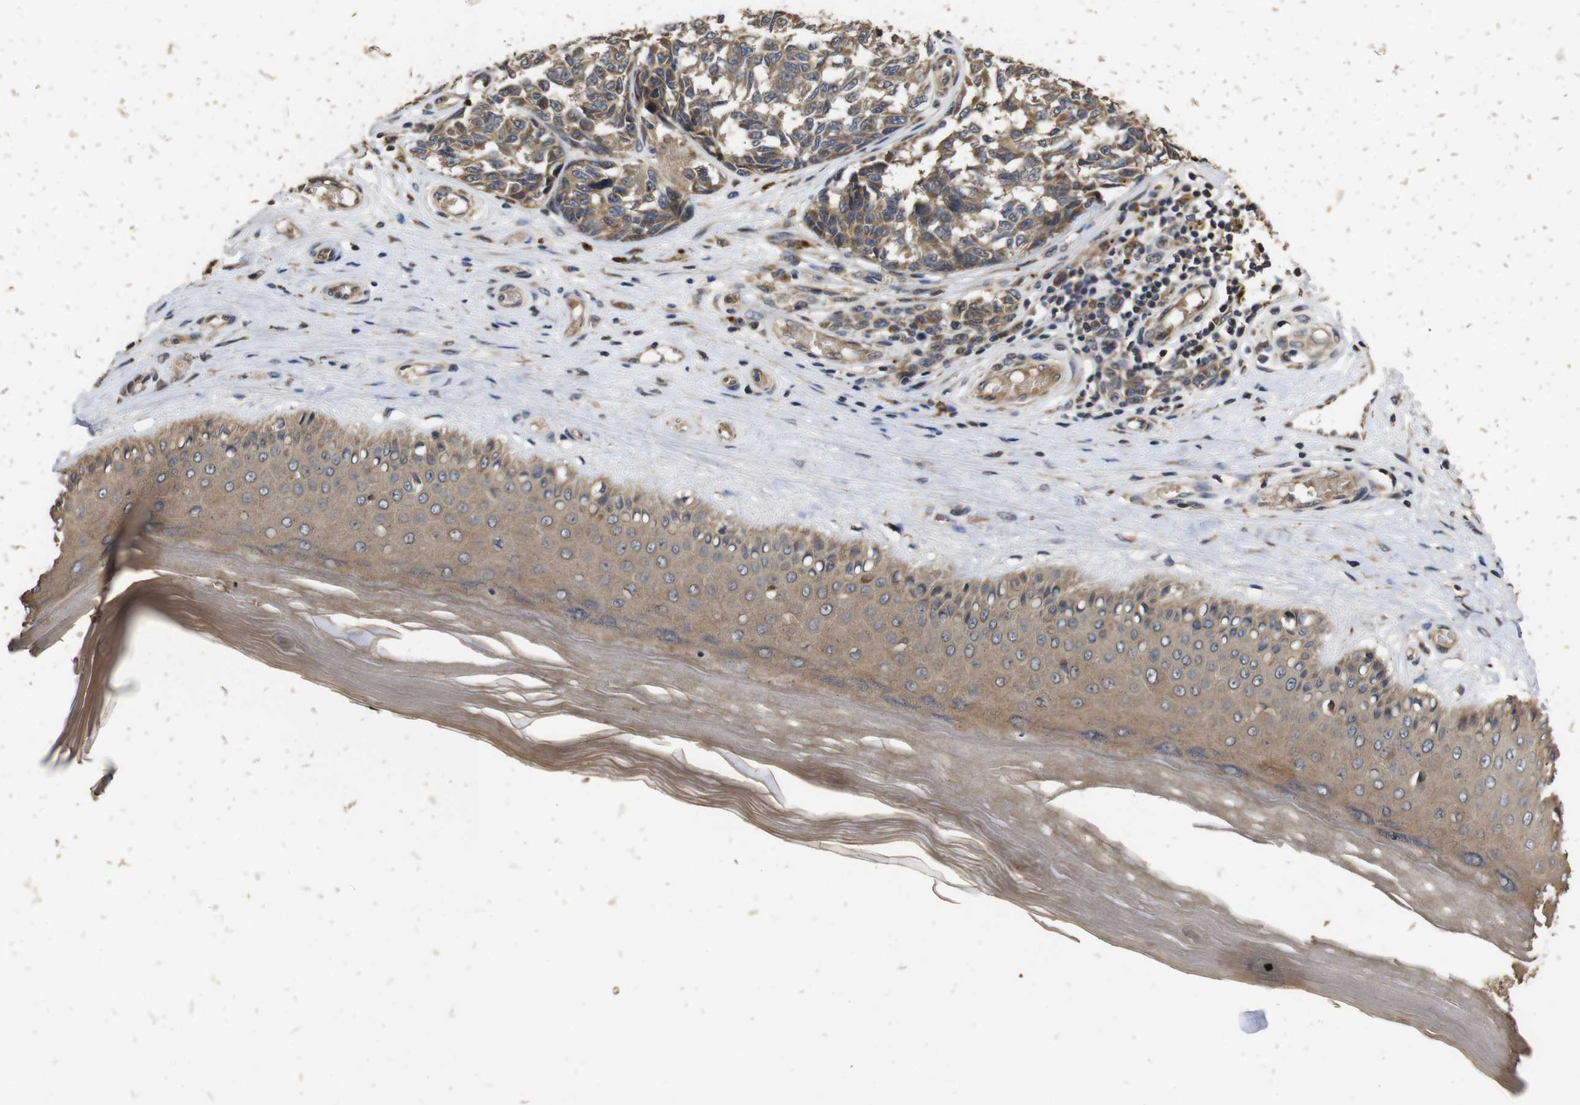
{"staining": {"intensity": "weak", "quantity": ">75%", "location": "cytoplasmic/membranous"}, "tissue": "melanoma", "cell_type": "Tumor cells", "image_type": "cancer", "snomed": [{"axis": "morphology", "description": "Malignant melanoma, NOS"}, {"axis": "topography", "description": "Skin"}], "caption": "There is low levels of weak cytoplasmic/membranous positivity in tumor cells of melanoma, as demonstrated by immunohistochemical staining (brown color).", "gene": "PTPN14", "patient": {"sex": "female", "age": 64}}